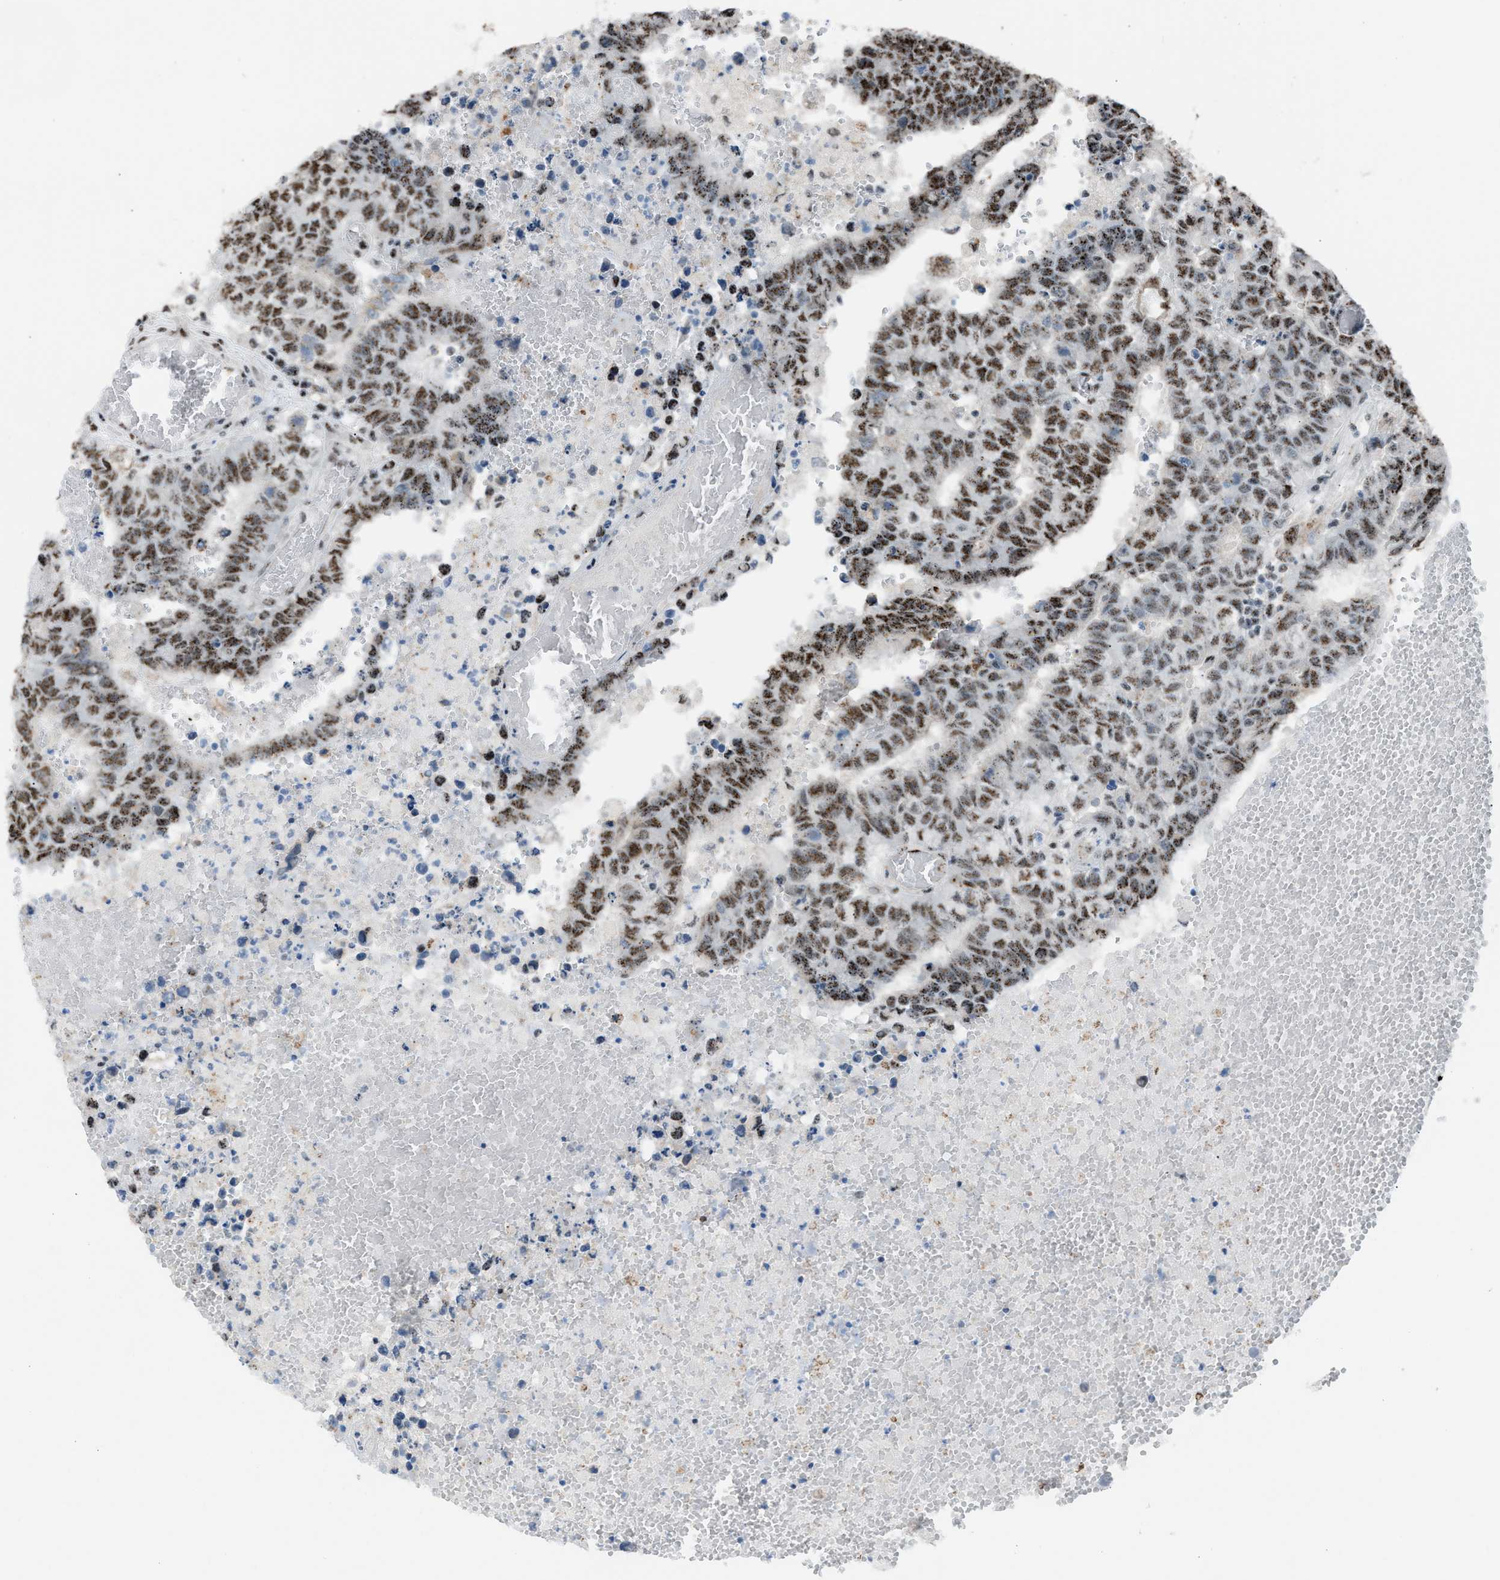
{"staining": {"intensity": "moderate", "quantity": "25%-75%", "location": "nuclear"}, "tissue": "testis cancer", "cell_type": "Tumor cells", "image_type": "cancer", "snomed": [{"axis": "morphology", "description": "Carcinoma, Embryonal, NOS"}, {"axis": "topography", "description": "Testis"}], "caption": "IHC photomicrograph of neoplastic tissue: human testis cancer (embryonal carcinoma) stained using IHC reveals medium levels of moderate protein expression localized specifically in the nuclear of tumor cells, appearing as a nuclear brown color.", "gene": "CENPP", "patient": {"sex": "male", "age": 25}}